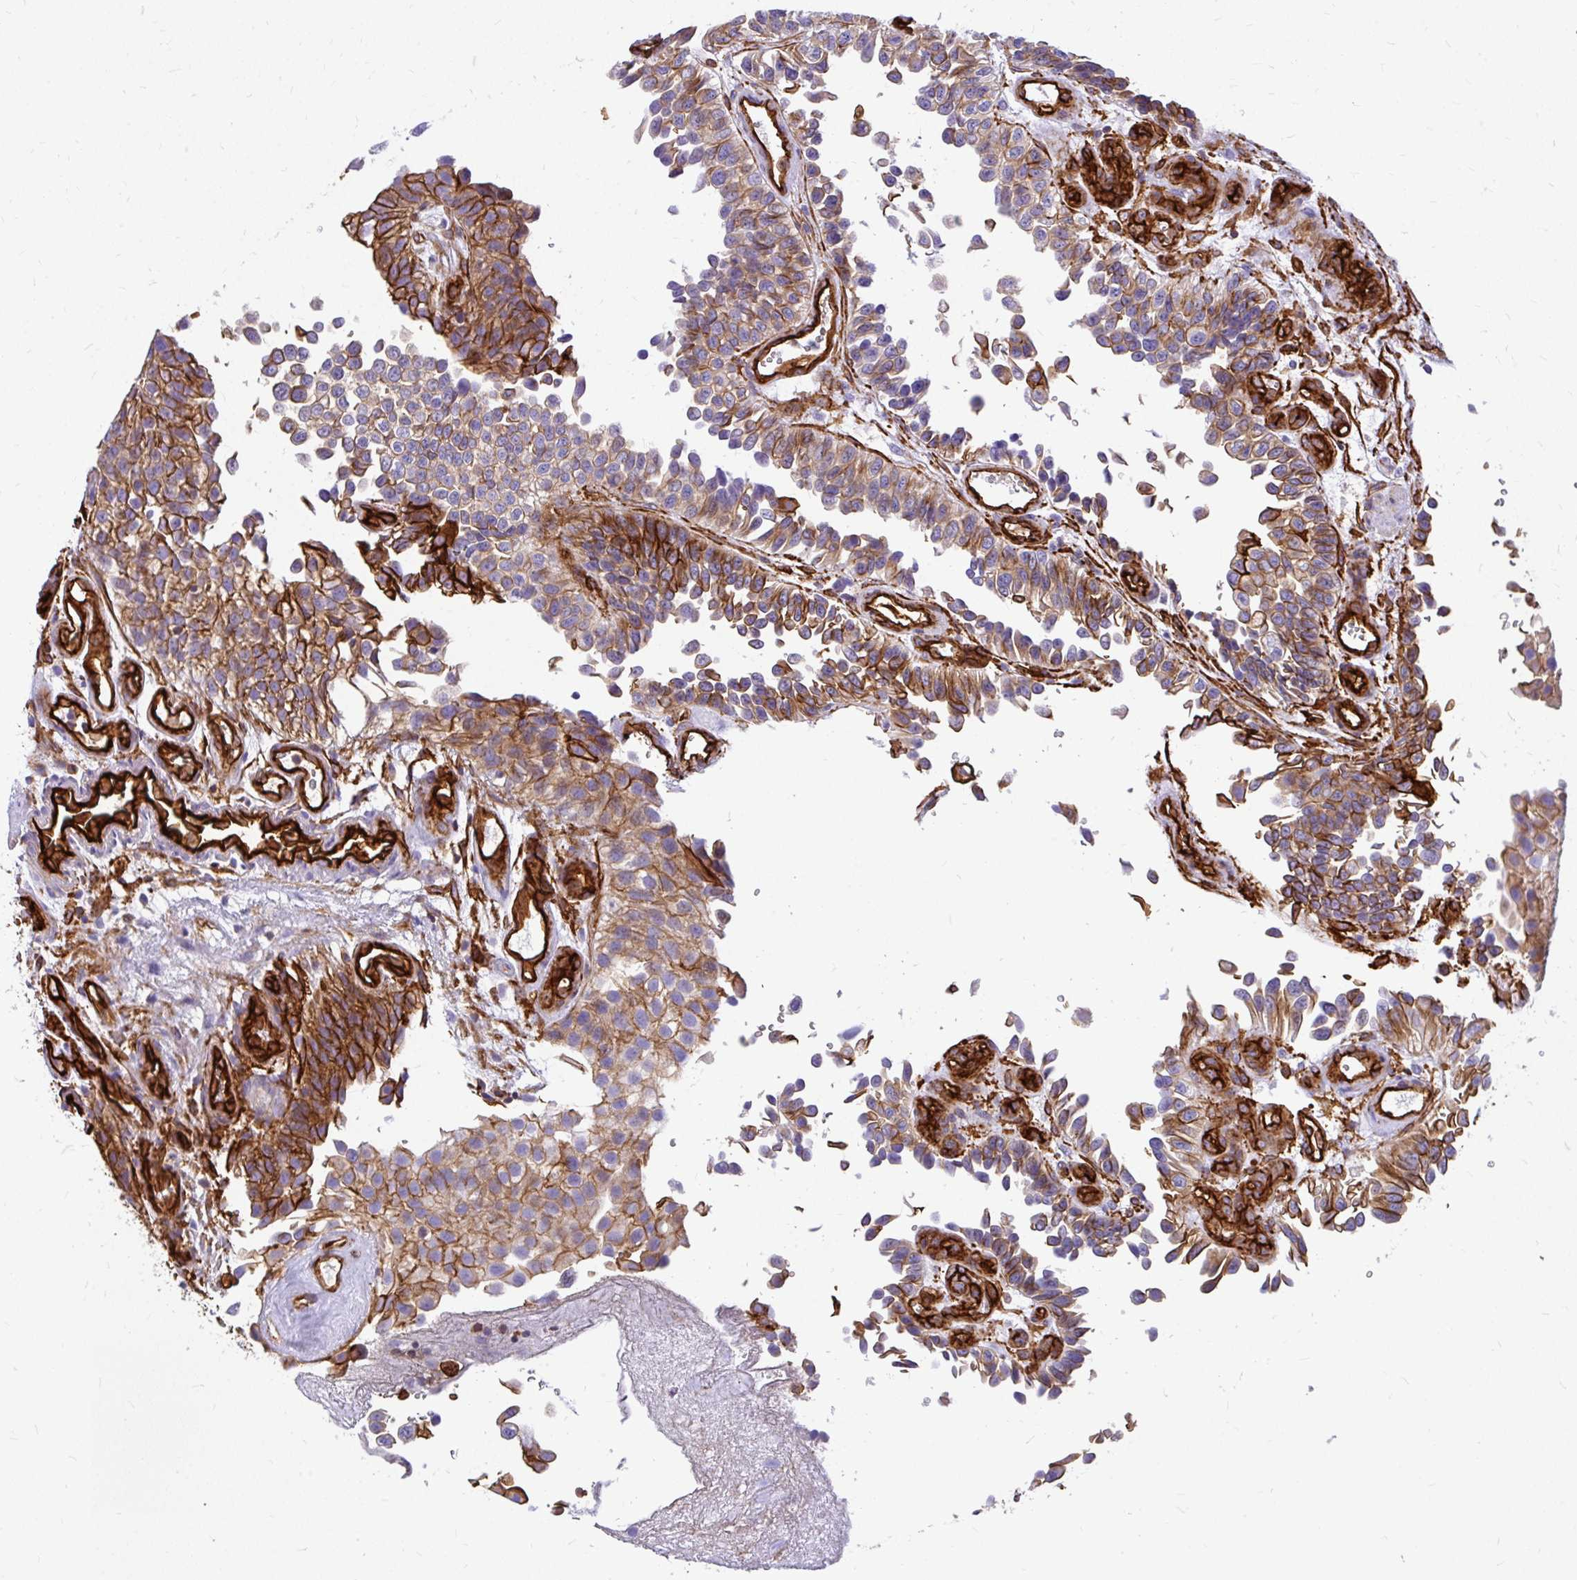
{"staining": {"intensity": "strong", "quantity": ">75%", "location": "cytoplasmic/membranous"}, "tissue": "urothelial cancer", "cell_type": "Tumor cells", "image_type": "cancer", "snomed": [{"axis": "morphology", "description": "Urothelial carcinoma, NOS"}, {"axis": "topography", "description": "Urinary bladder"}], "caption": "Urothelial cancer stained with a protein marker exhibits strong staining in tumor cells.", "gene": "MAP1LC3B", "patient": {"sex": "male", "age": 87}}